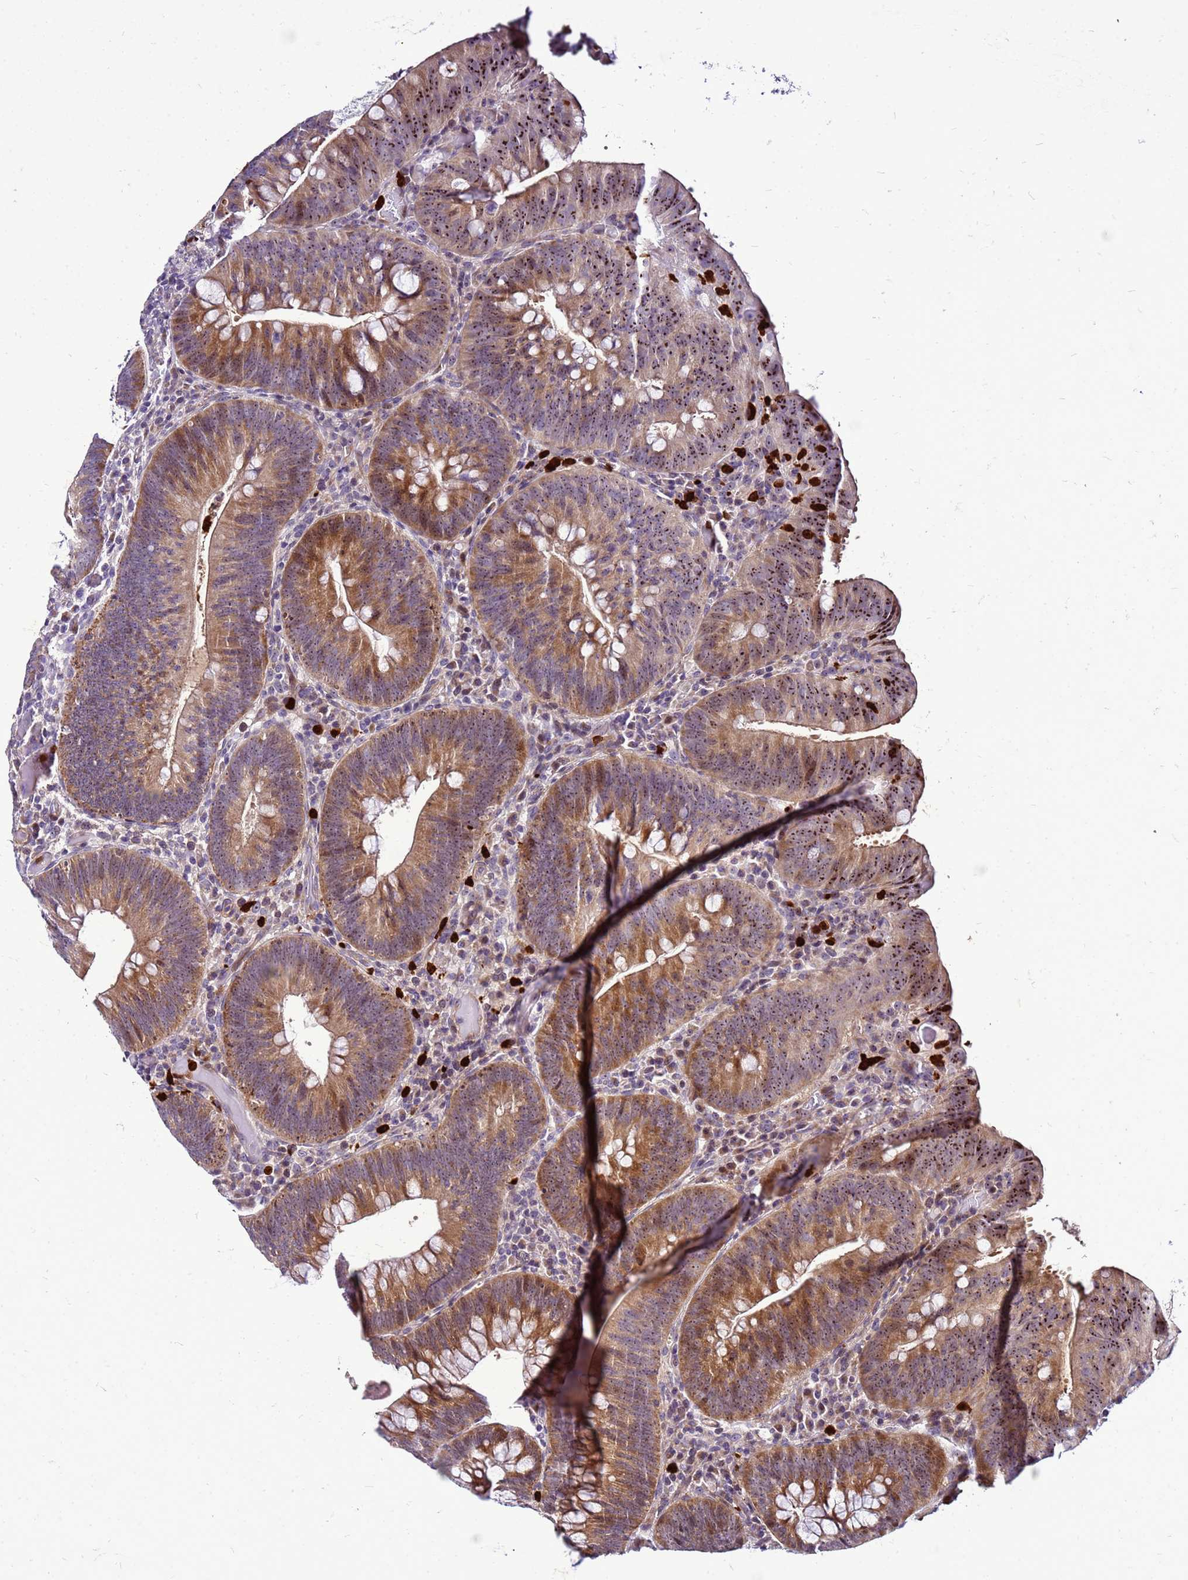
{"staining": {"intensity": "moderate", "quantity": ">75%", "location": "cytoplasmic/membranous,nuclear"}, "tissue": "colorectal cancer", "cell_type": "Tumor cells", "image_type": "cancer", "snomed": [{"axis": "morphology", "description": "Adenocarcinoma, NOS"}, {"axis": "topography", "description": "Rectum"}], "caption": "Protein analysis of colorectal cancer tissue demonstrates moderate cytoplasmic/membranous and nuclear staining in approximately >75% of tumor cells.", "gene": "VPS4B", "patient": {"sex": "female", "age": 75}}